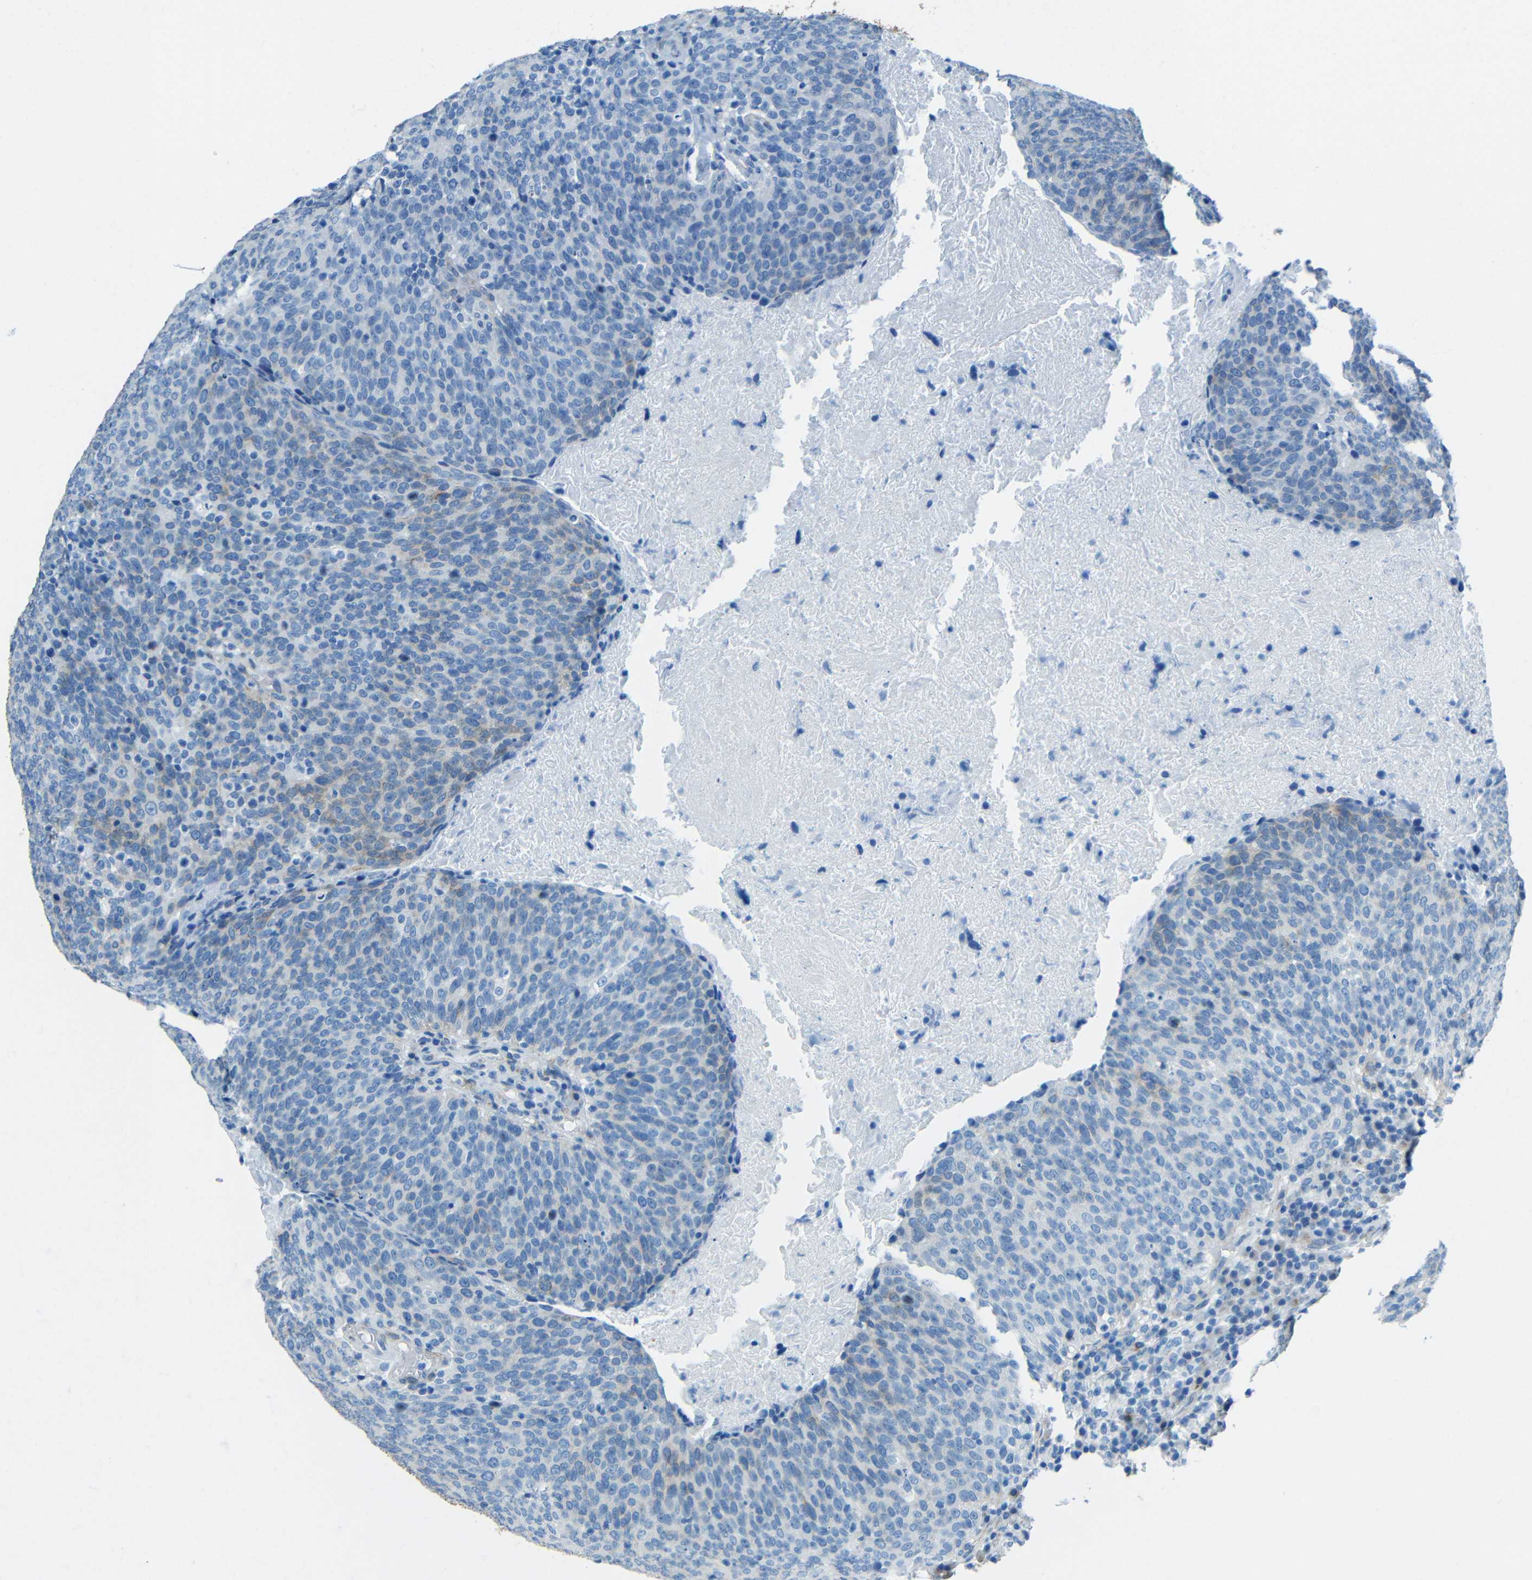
{"staining": {"intensity": "moderate", "quantity": "<25%", "location": "cytoplasmic/membranous"}, "tissue": "head and neck cancer", "cell_type": "Tumor cells", "image_type": "cancer", "snomed": [{"axis": "morphology", "description": "Squamous cell carcinoma, NOS"}, {"axis": "morphology", "description": "Squamous cell carcinoma, metastatic, NOS"}, {"axis": "topography", "description": "Lymph node"}, {"axis": "topography", "description": "Head-Neck"}], "caption": "Immunohistochemistry of head and neck metastatic squamous cell carcinoma shows low levels of moderate cytoplasmic/membranous expression in about <25% of tumor cells.", "gene": "TUBB4B", "patient": {"sex": "male", "age": 62}}